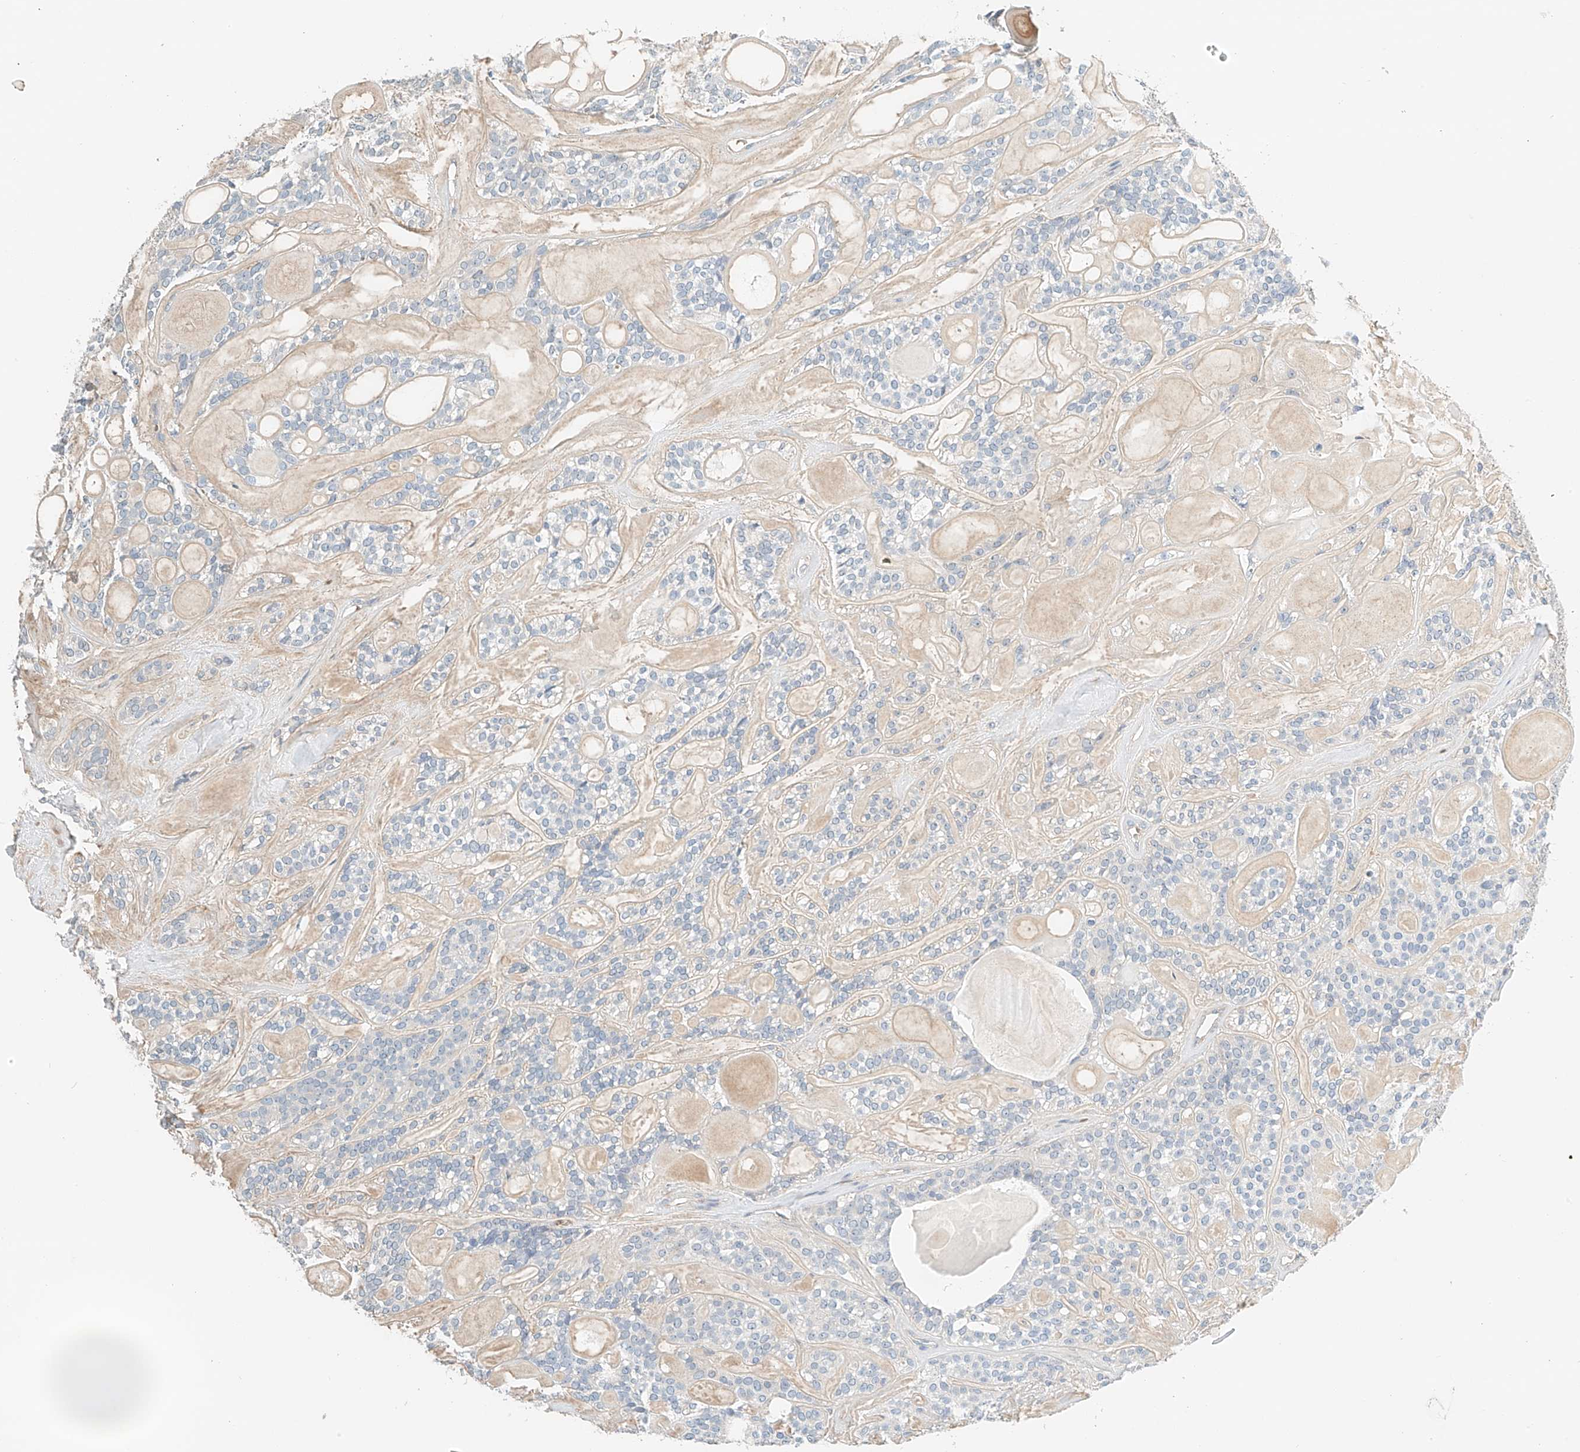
{"staining": {"intensity": "negative", "quantity": "none", "location": "none"}, "tissue": "head and neck cancer", "cell_type": "Tumor cells", "image_type": "cancer", "snomed": [{"axis": "morphology", "description": "Adenocarcinoma, NOS"}, {"axis": "topography", "description": "Head-Neck"}], "caption": "The immunohistochemistry (IHC) histopathology image has no significant staining in tumor cells of head and neck adenocarcinoma tissue. (Stains: DAB (3,3'-diaminobenzidine) immunohistochemistry (IHC) with hematoxylin counter stain, Microscopy: brightfield microscopy at high magnification).", "gene": "RCAN3", "patient": {"sex": "male", "age": 66}}